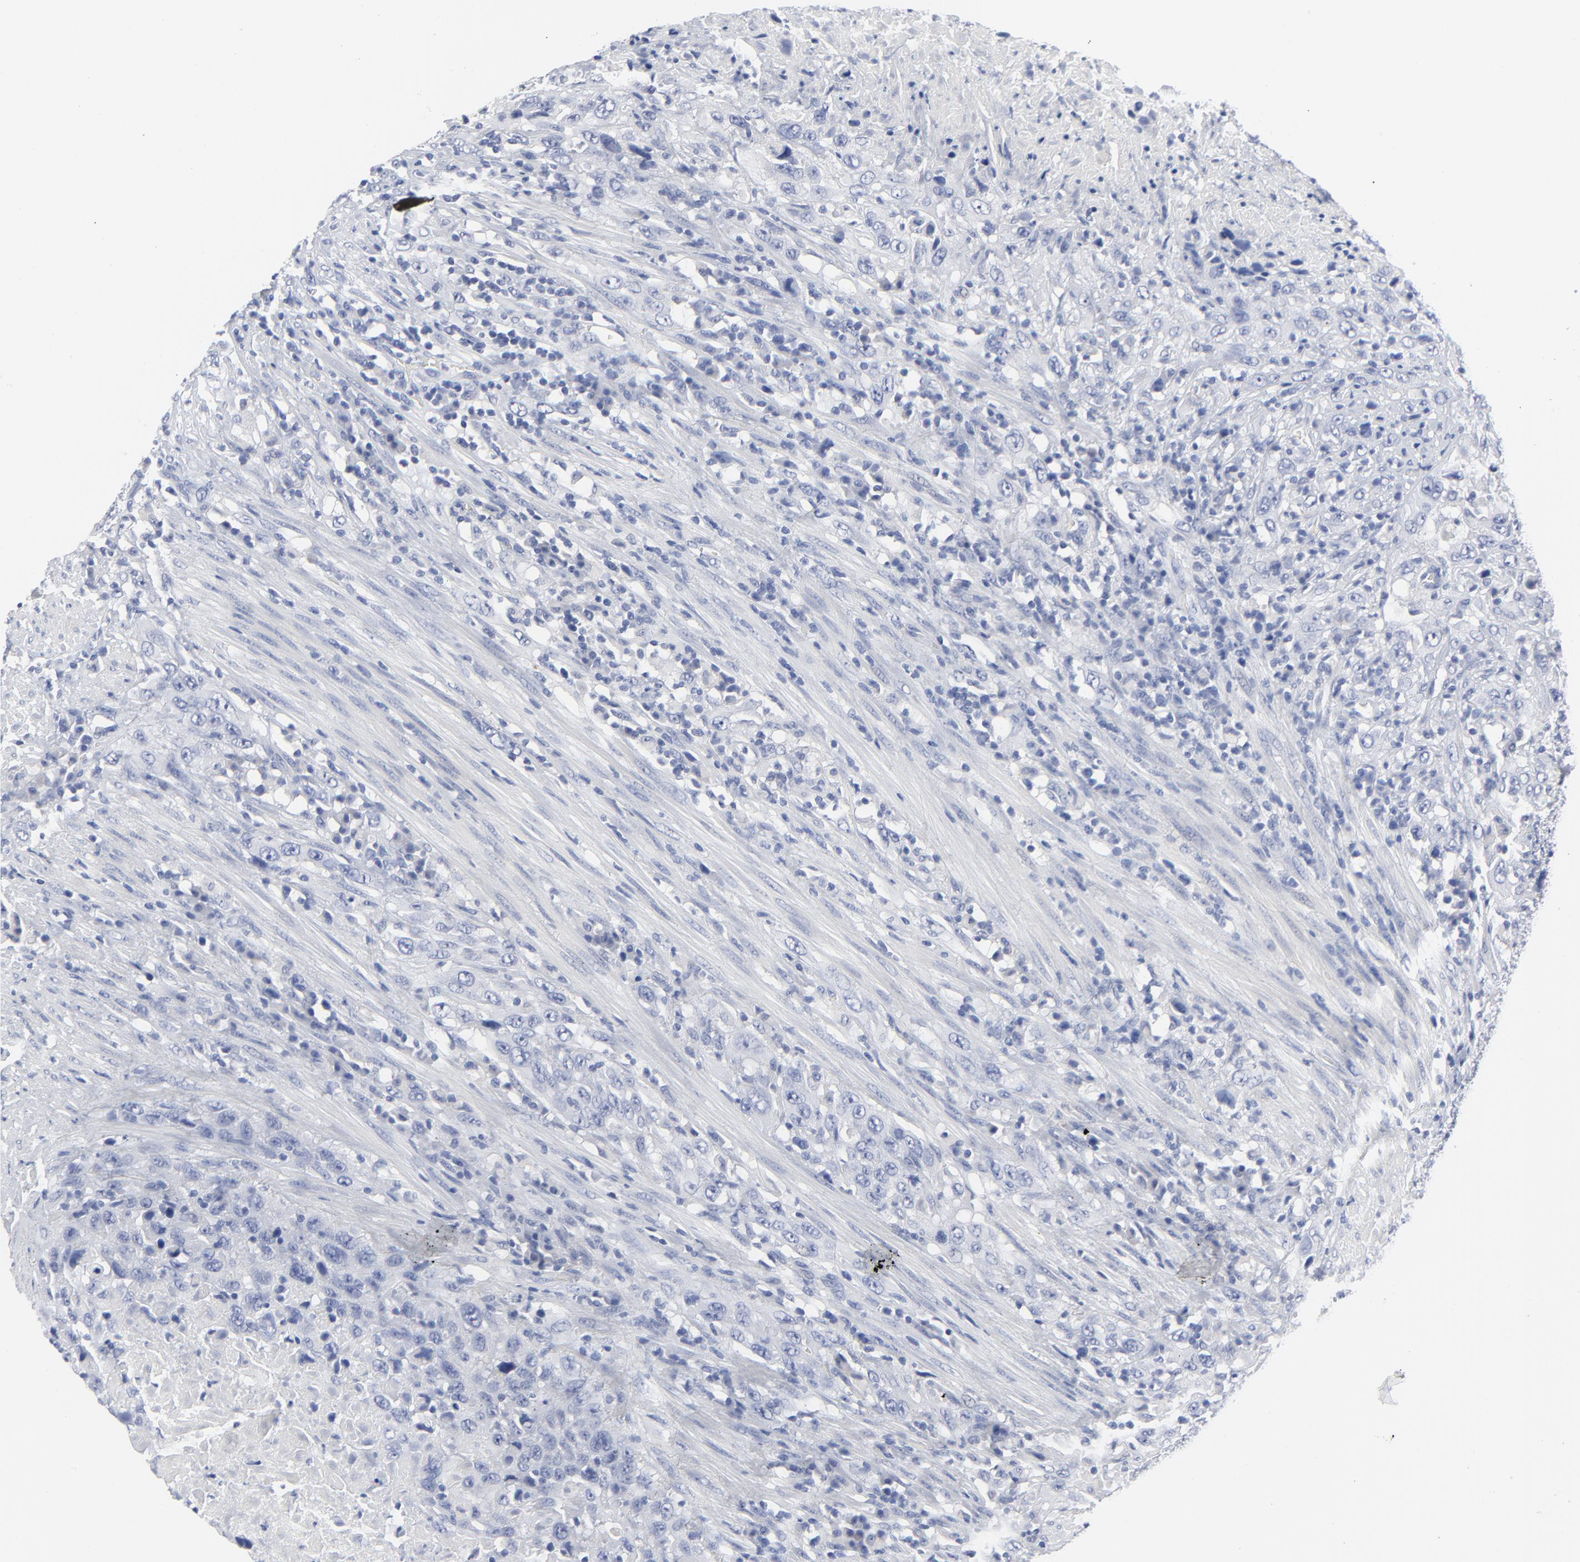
{"staining": {"intensity": "negative", "quantity": "none", "location": "none"}, "tissue": "urothelial cancer", "cell_type": "Tumor cells", "image_type": "cancer", "snomed": [{"axis": "morphology", "description": "Urothelial carcinoma, High grade"}, {"axis": "topography", "description": "Urinary bladder"}], "caption": "Tumor cells show no significant expression in urothelial carcinoma (high-grade). Brightfield microscopy of immunohistochemistry stained with DAB (brown) and hematoxylin (blue), captured at high magnification.", "gene": "CLEC4G", "patient": {"sex": "male", "age": 61}}